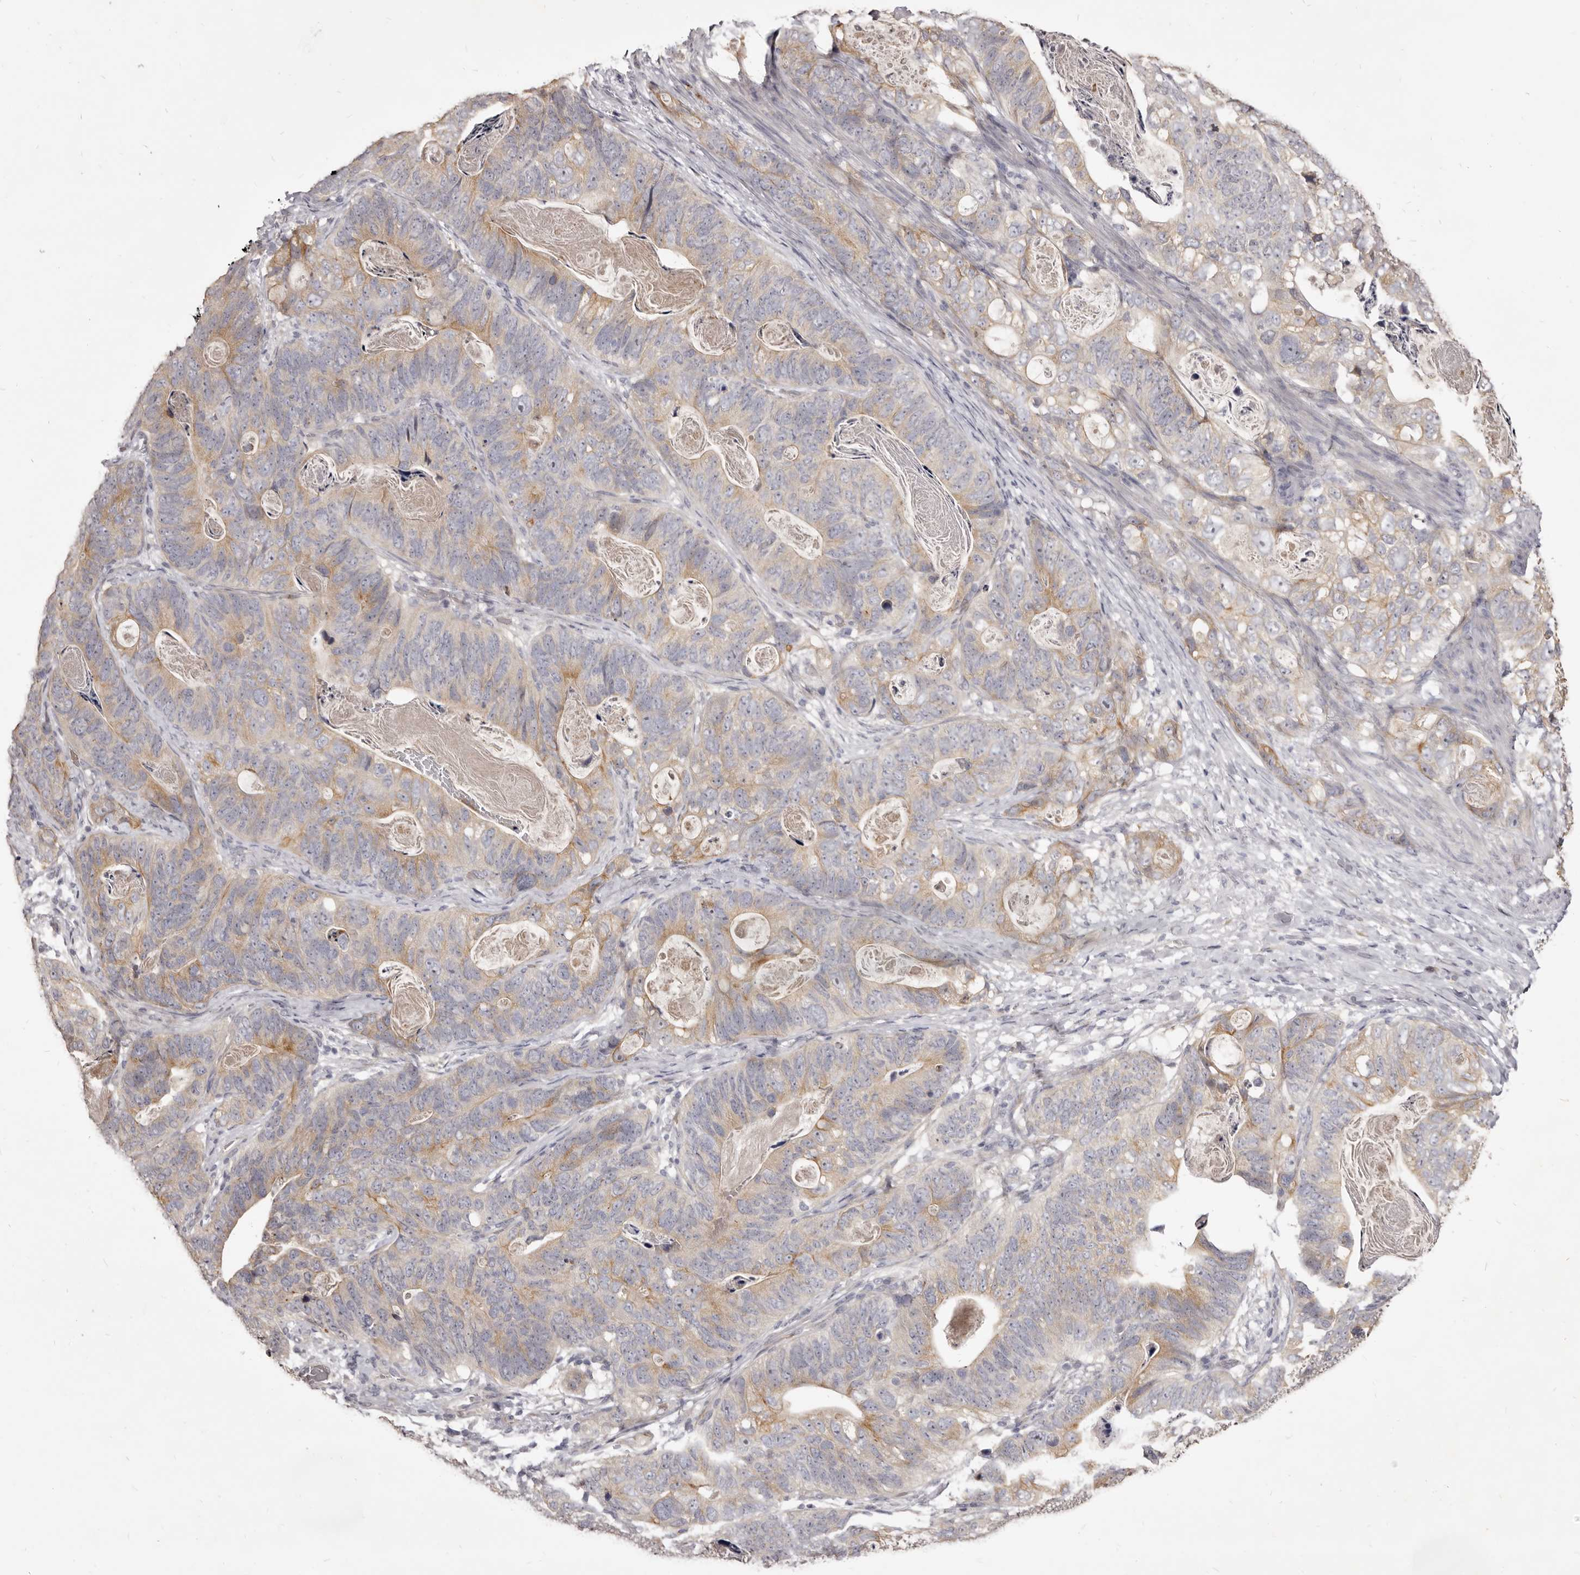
{"staining": {"intensity": "moderate", "quantity": "25%-75%", "location": "cytoplasmic/membranous"}, "tissue": "stomach cancer", "cell_type": "Tumor cells", "image_type": "cancer", "snomed": [{"axis": "morphology", "description": "Normal tissue, NOS"}, {"axis": "morphology", "description": "Adenocarcinoma, NOS"}, {"axis": "topography", "description": "Stomach"}], "caption": "Immunohistochemistry (IHC) image of neoplastic tissue: human stomach cancer stained using immunohistochemistry shows medium levels of moderate protein expression localized specifically in the cytoplasmic/membranous of tumor cells, appearing as a cytoplasmic/membranous brown color.", "gene": "KIF2B", "patient": {"sex": "female", "age": 89}}